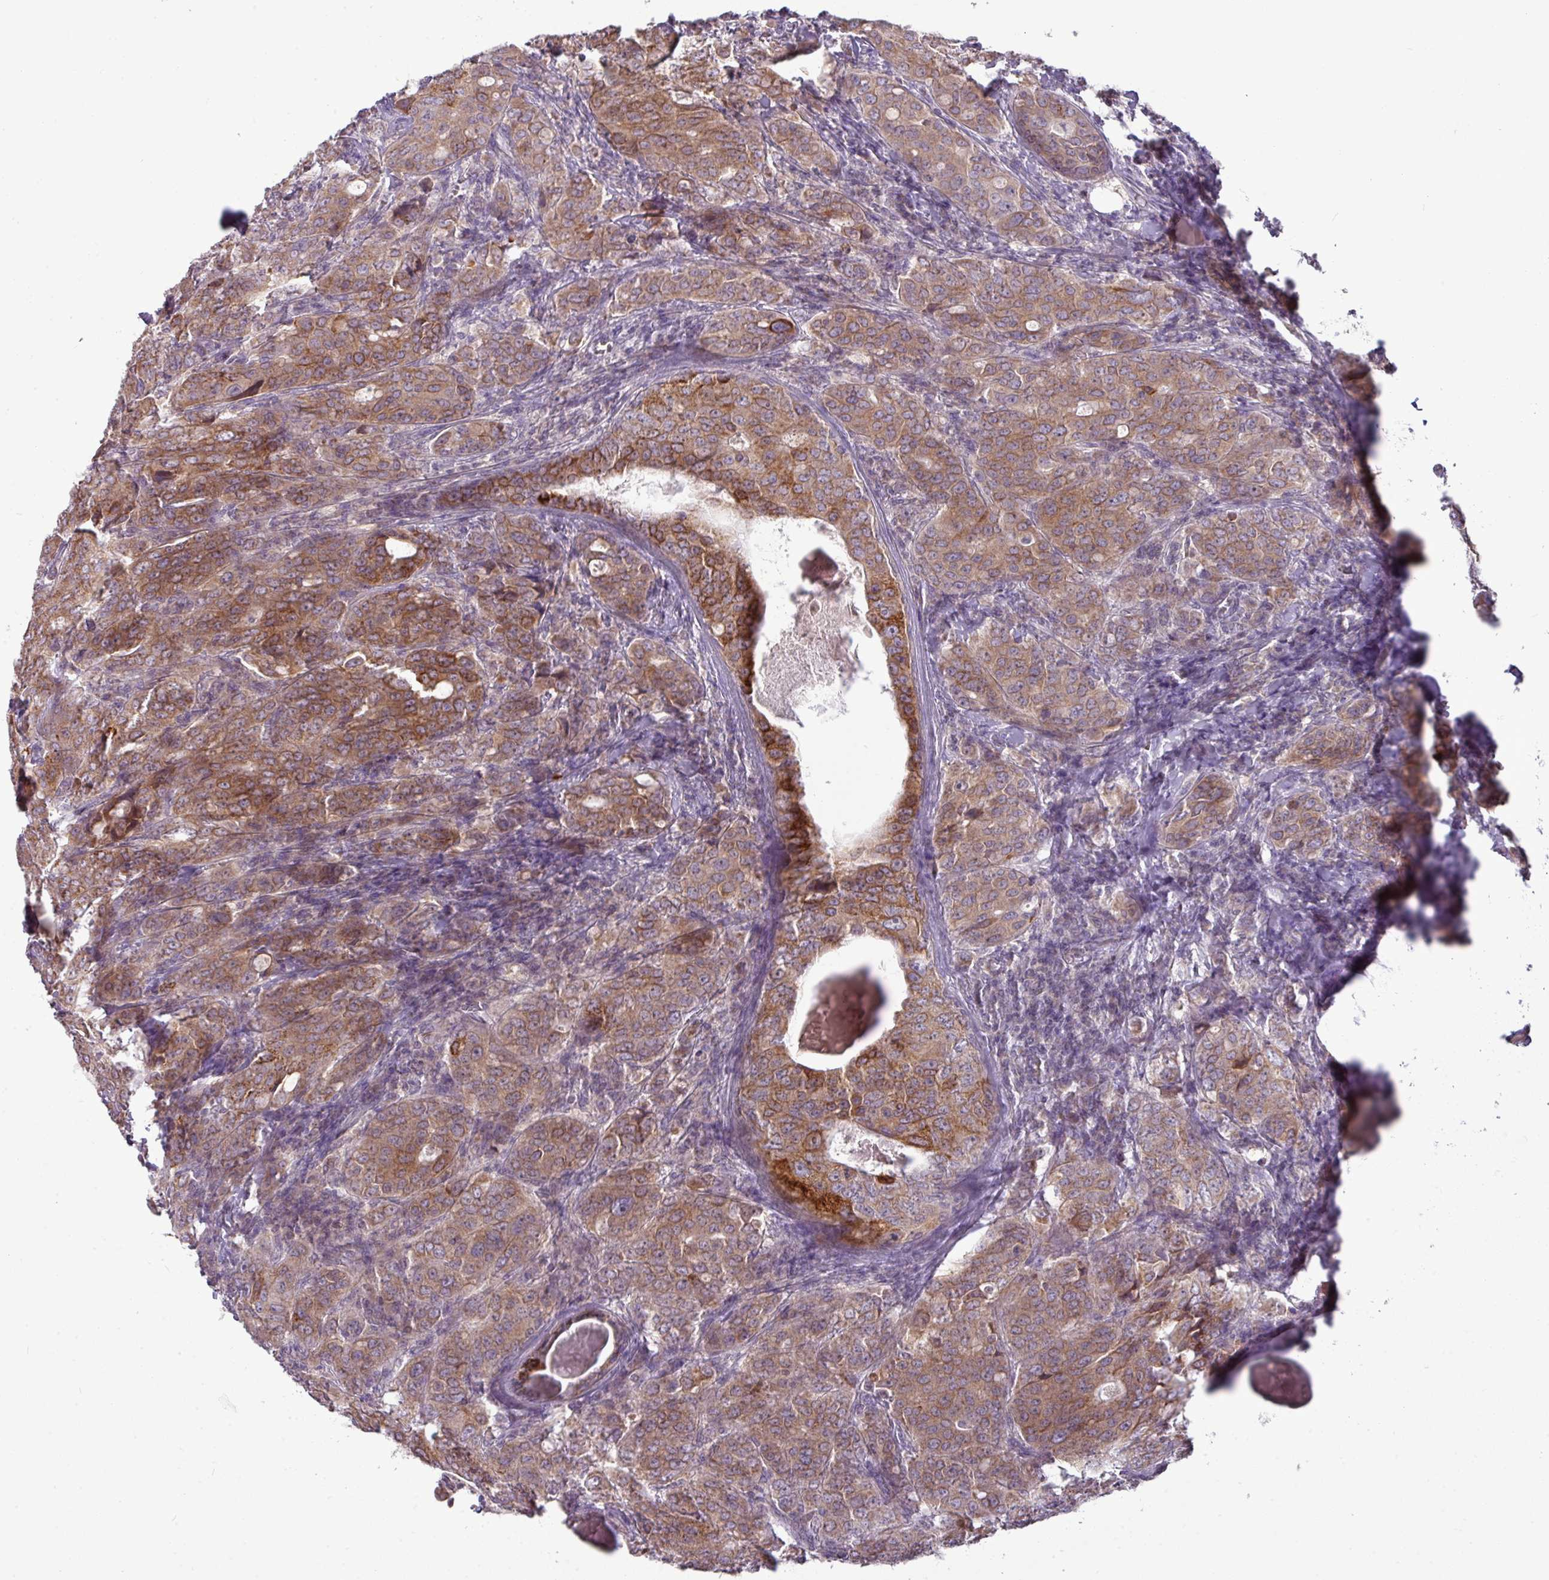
{"staining": {"intensity": "moderate", "quantity": ">75%", "location": "cytoplasmic/membranous"}, "tissue": "breast cancer", "cell_type": "Tumor cells", "image_type": "cancer", "snomed": [{"axis": "morphology", "description": "Duct carcinoma"}, {"axis": "topography", "description": "Breast"}], "caption": "This is a micrograph of IHC staining of breast cancer, which shows moderate staining in the cytoplasmic/membranous of tumor cells.", "gene": "TRAPPC1", "patient": {"sex": "female", "age": 43}}